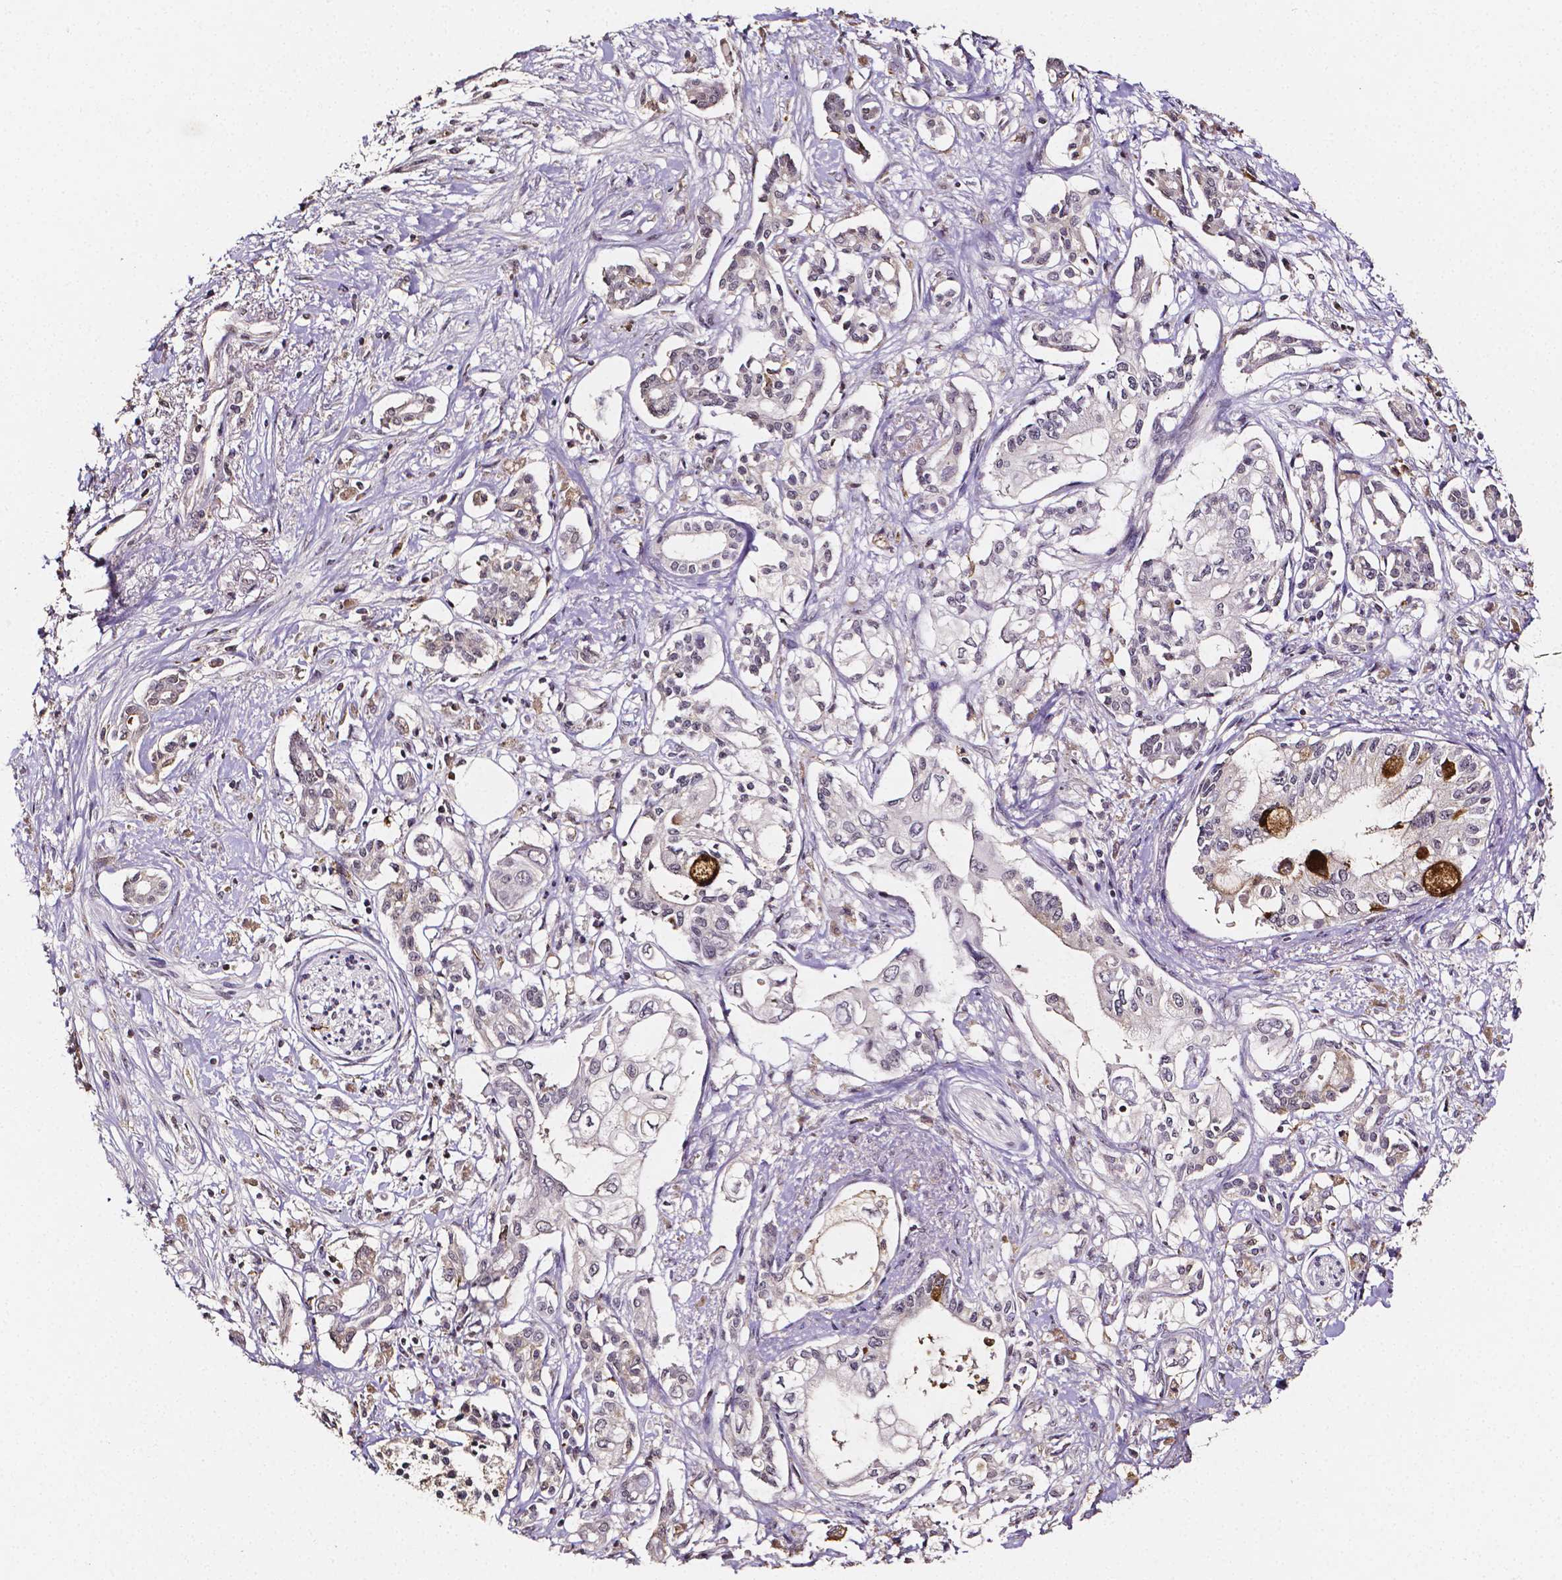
{"staining": {"intensity": "negative", "quantity": "none", "location": "none"}, "tissue": "pancreatic cancer", "cell_type": "Tumor cells", "image_type": "cancer", "snomed": [{"axis": "morphology", "description": "Adenocarcinoma, NOS"}, {"axis": "topography", "description": "Pancreas"}], "caption": "Immunohistochemical staining of human pancreatic adenocarcinoma exhibits no significant staining in tumor cells. (Brightfield microscopy of DAB (3,3'-diaminobenzidine) immunohistochemistry (IHC) at high magnification).", "gene": "NRGN", "patient": {"sex": "female", "age": 63}}